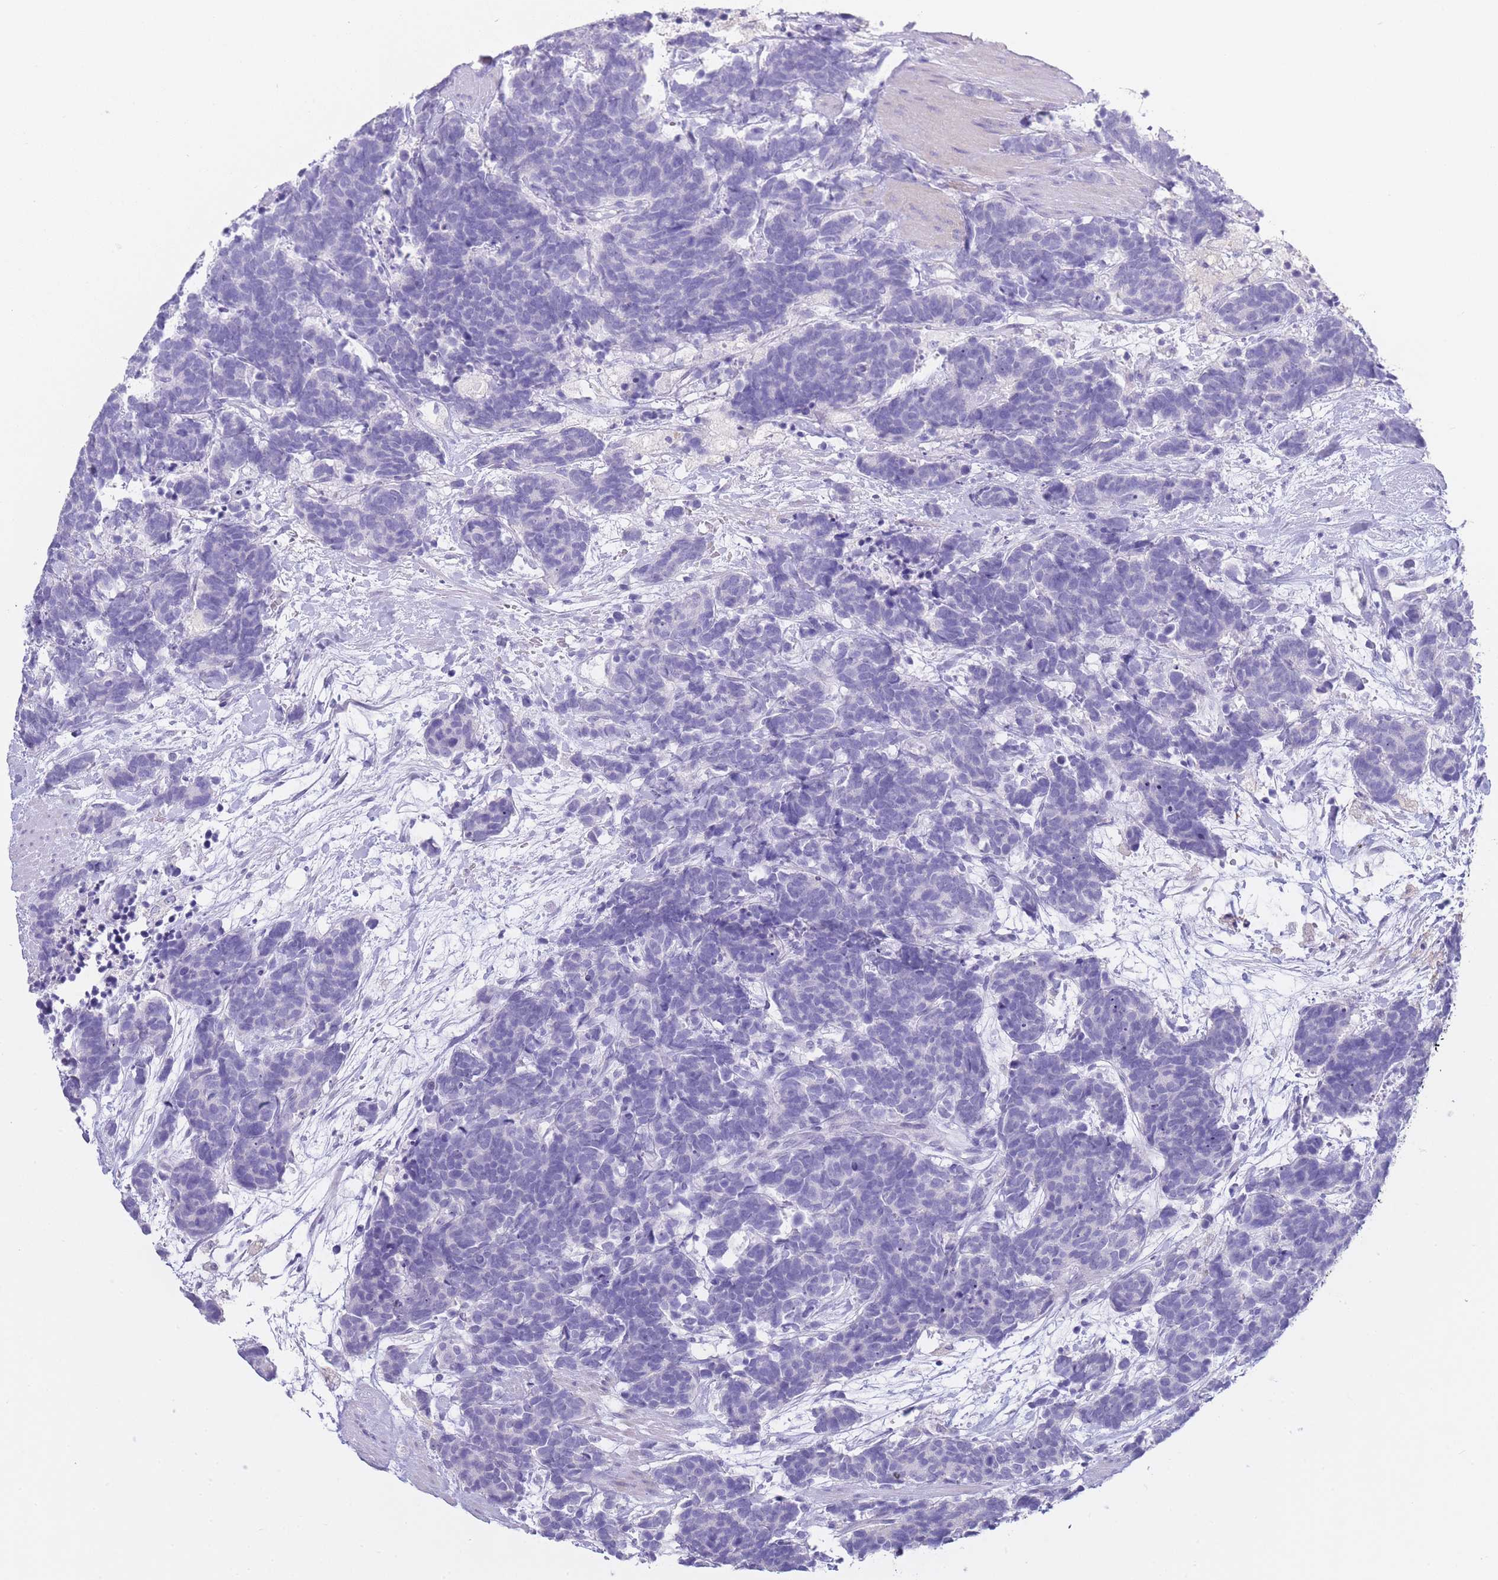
{"staining": {"intensity": "negative", "quantity": "none", "location": "none"}, "tissue": "carcinoid", "cell_type": "Tumor cells", "image_type": "cancer", "snomed": [{"axis": "morphology", "description": "Carcinoma, NOS"}, {"axis": "morphology", "description": "Carcinoid, malignant, NOS"}, {"axis": "topography", "description": "Prostate"}], "caption": "Carcinoid stained for a protein using IHC exhibits no staining tumor cells.", "gene": "CD37", "patient": {"sex": "male", "age": 57}}